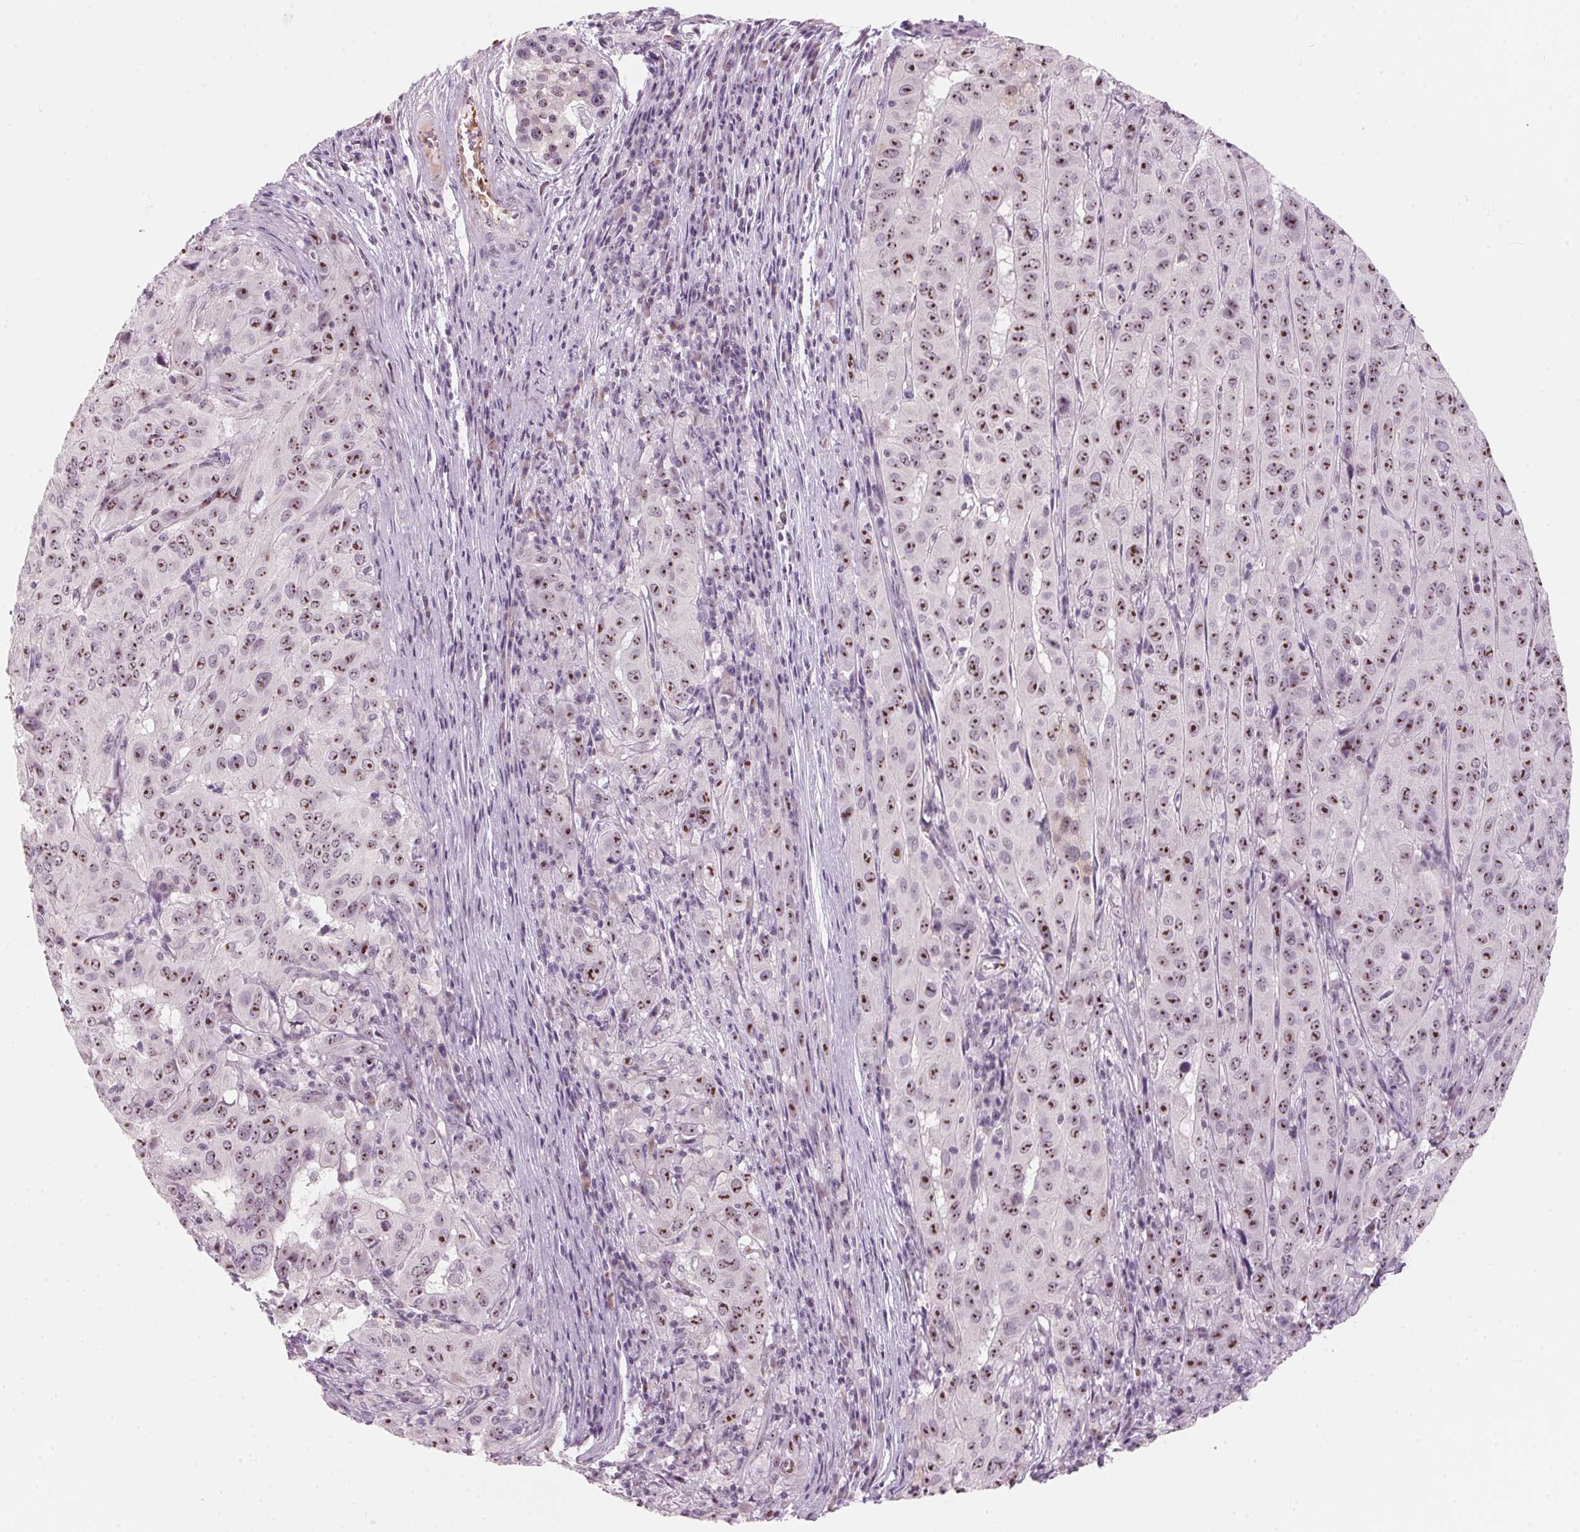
{"staining": {"intensity": "moderate", "quantity": ">75%", "location": "nuclear"}, "tissue": "pancreatic cancer", "cell_type": "Tumor cells", "image_type": "cancer", "snomed": [{"axis": "morphology", "description": "Adenocarcinoma, NOS"}, {"axis": "topography", "description": "Pancreas"}], "caption": "DAB (3,3'-diaminobenzidine) immunohistochemical staining of pancreatic cancer (adenocarcinoma) shows moderate nuclear protein positivity in approximately >75% of tumor cells.", "gene": "DNTTIP2", "patient": {"sex": "male", "age": 63}}